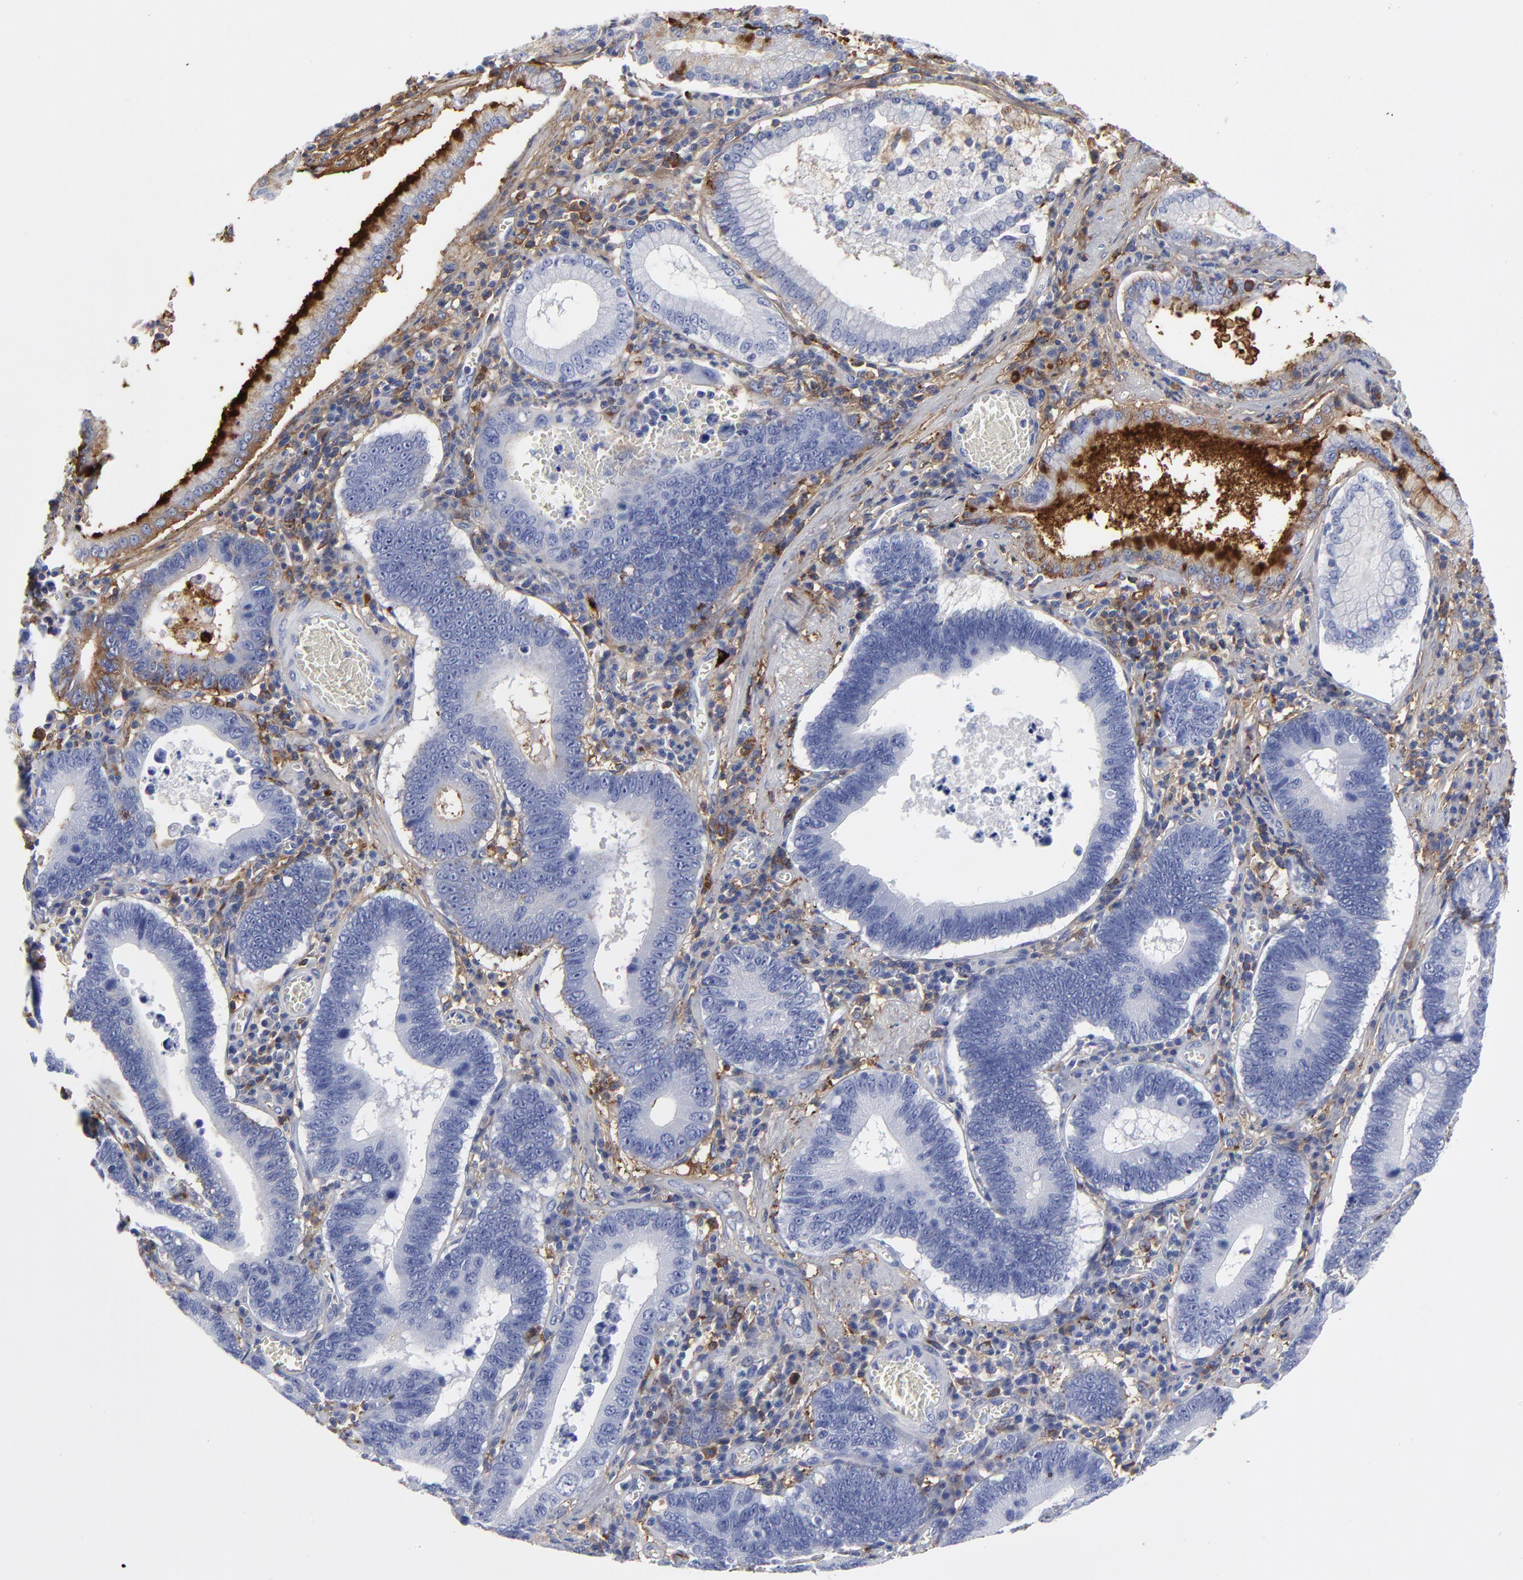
{"staining": {"intensity": "negative", "quantity": "none", "location": "none"}, "tissue": "stomach cancer", "cell_type": "Tumor cells", "image_type": "cancer", "snomed": [{"axis": "morphology", "description": "Adenocarcinoma, NOS"}, {"axis": "topography", "description": "Stomach"}, {"axis": "topography", "description": "Gastric cardia"}], "caption": "Immunohistochemical staining of human adenocarcinoma (stomach) shows no significant staining in tumor cells.", "gene": "DCN", "patient": {"sex": "male", "age": 59}}